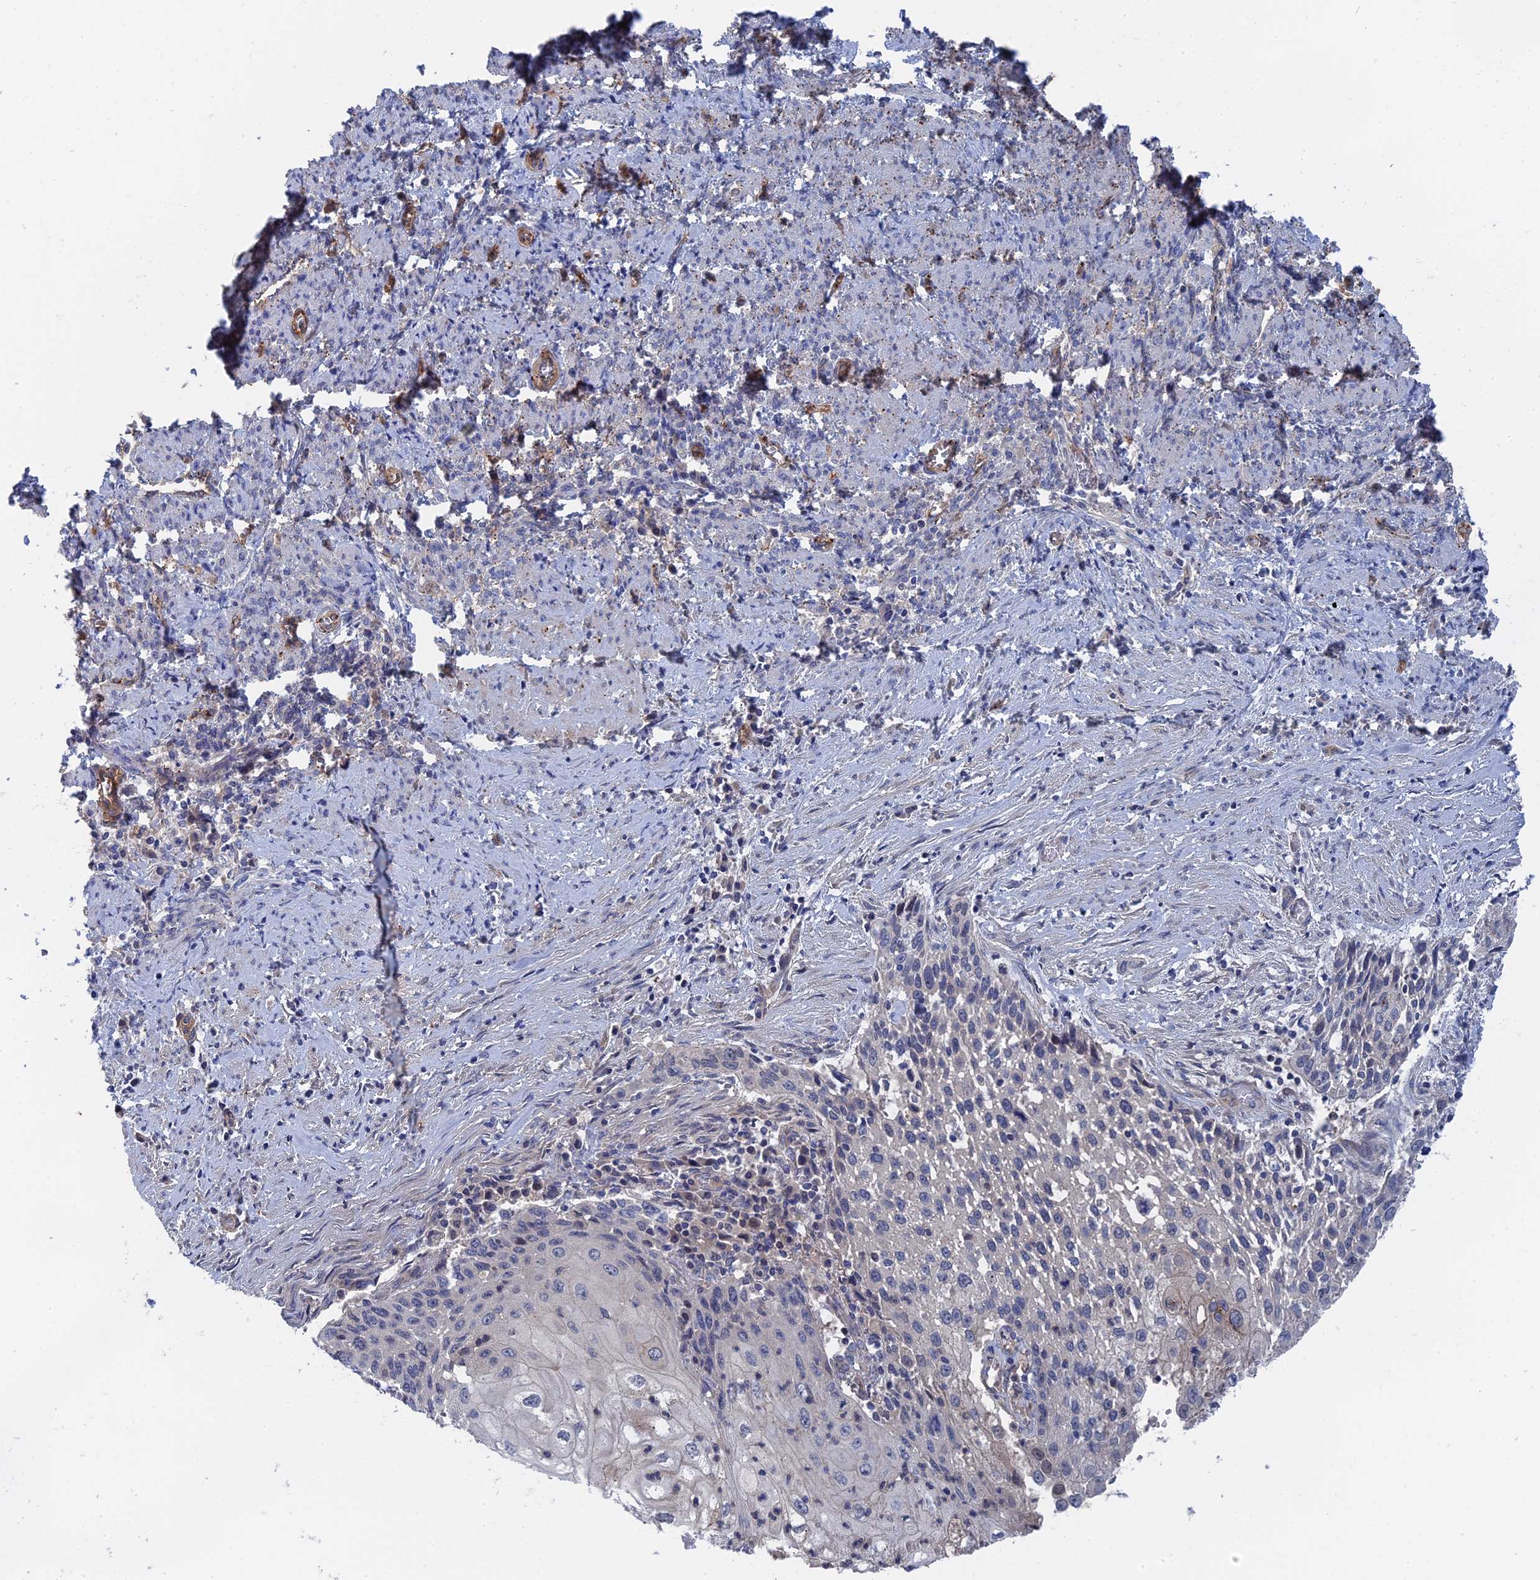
{"staining": {"intensity": "negative", "quantity": "none", "location": "none"}, "tissue": "cervical cancer", "cell_type": "Tumor cells", "image_type": "cancer", "snomed": [{"axis": "morphology", "description": "Squamous cell carcinoma, NOS"}, {"axis": "topography", "description": "Cervix"}], "caption": "Immunohistochemistry (IHC) micrograph of neoplastic tissue: cervical cancer stained with DAB (3,3'-diaminobenzidine) displays no significant protein staining in tumor cells. The staining was performed using DAB to visualize the protein expression in brown, while the nuclei were stained in blue with hematoxylin (Magnification: 20x).", "gene": "MTHFSD", "patient": {"sex": "female", "age": 67}}